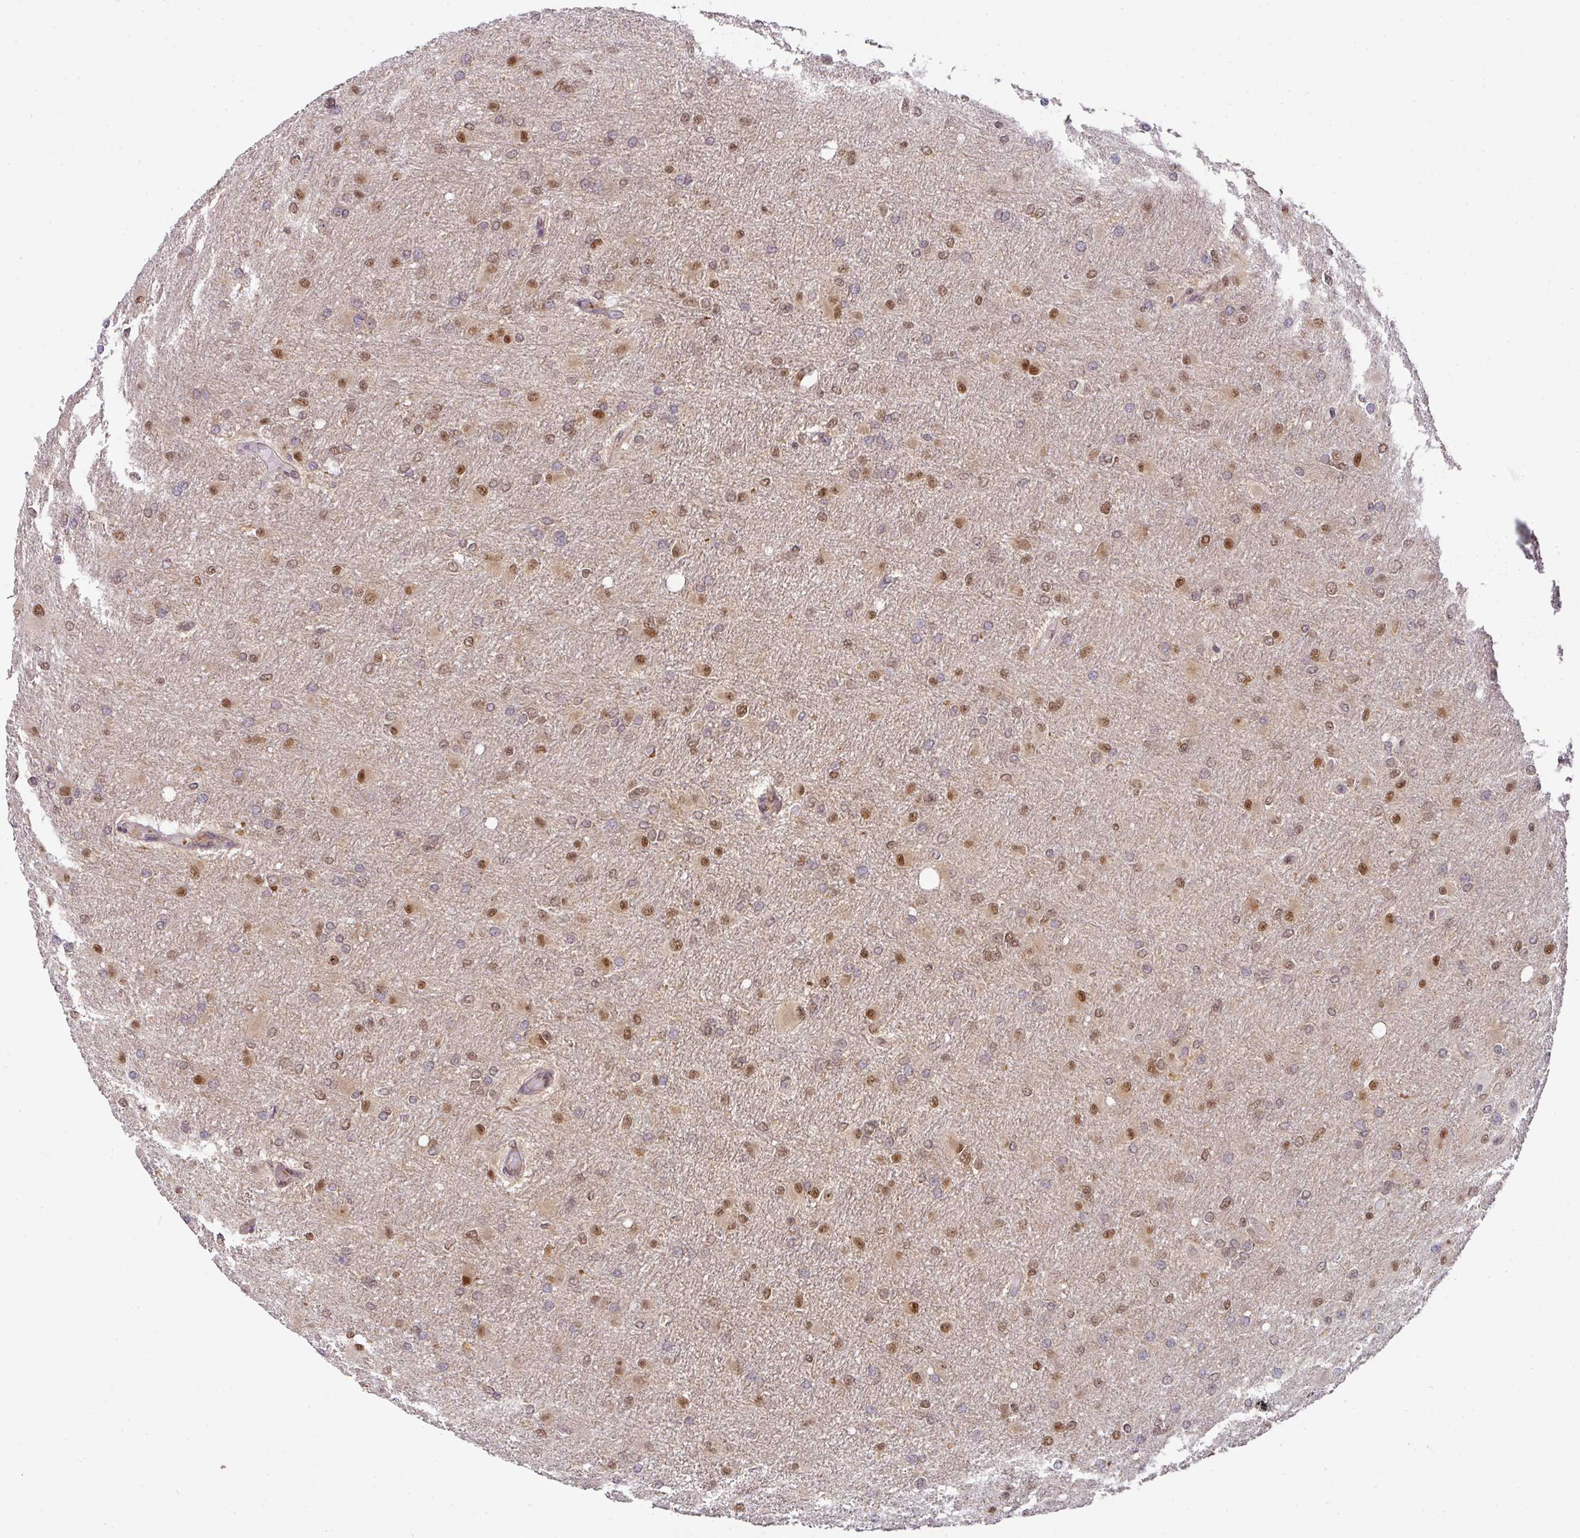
{"staining": {"intensity": "moderate", "quantity": ">75%", "location": "nuclear"}, "tissue": "glioma", "cell_type": "Tumor cells", "image_type": "cancer", "snomed": [{"axis": "morphology", "description": "Glioma, malignant, High grade"}, {"axis": "topography", "description": "Cerebral cortex"}], "caption": "Immunohistochemistry (IHC) (DAB) staining of human malignant high-grade glioma demonstrates moderate nuclear protein positivity in approximately >75% of tumor cells.", "gene": "RANBP9", "patient": {"sex": "female", "age": 36}}